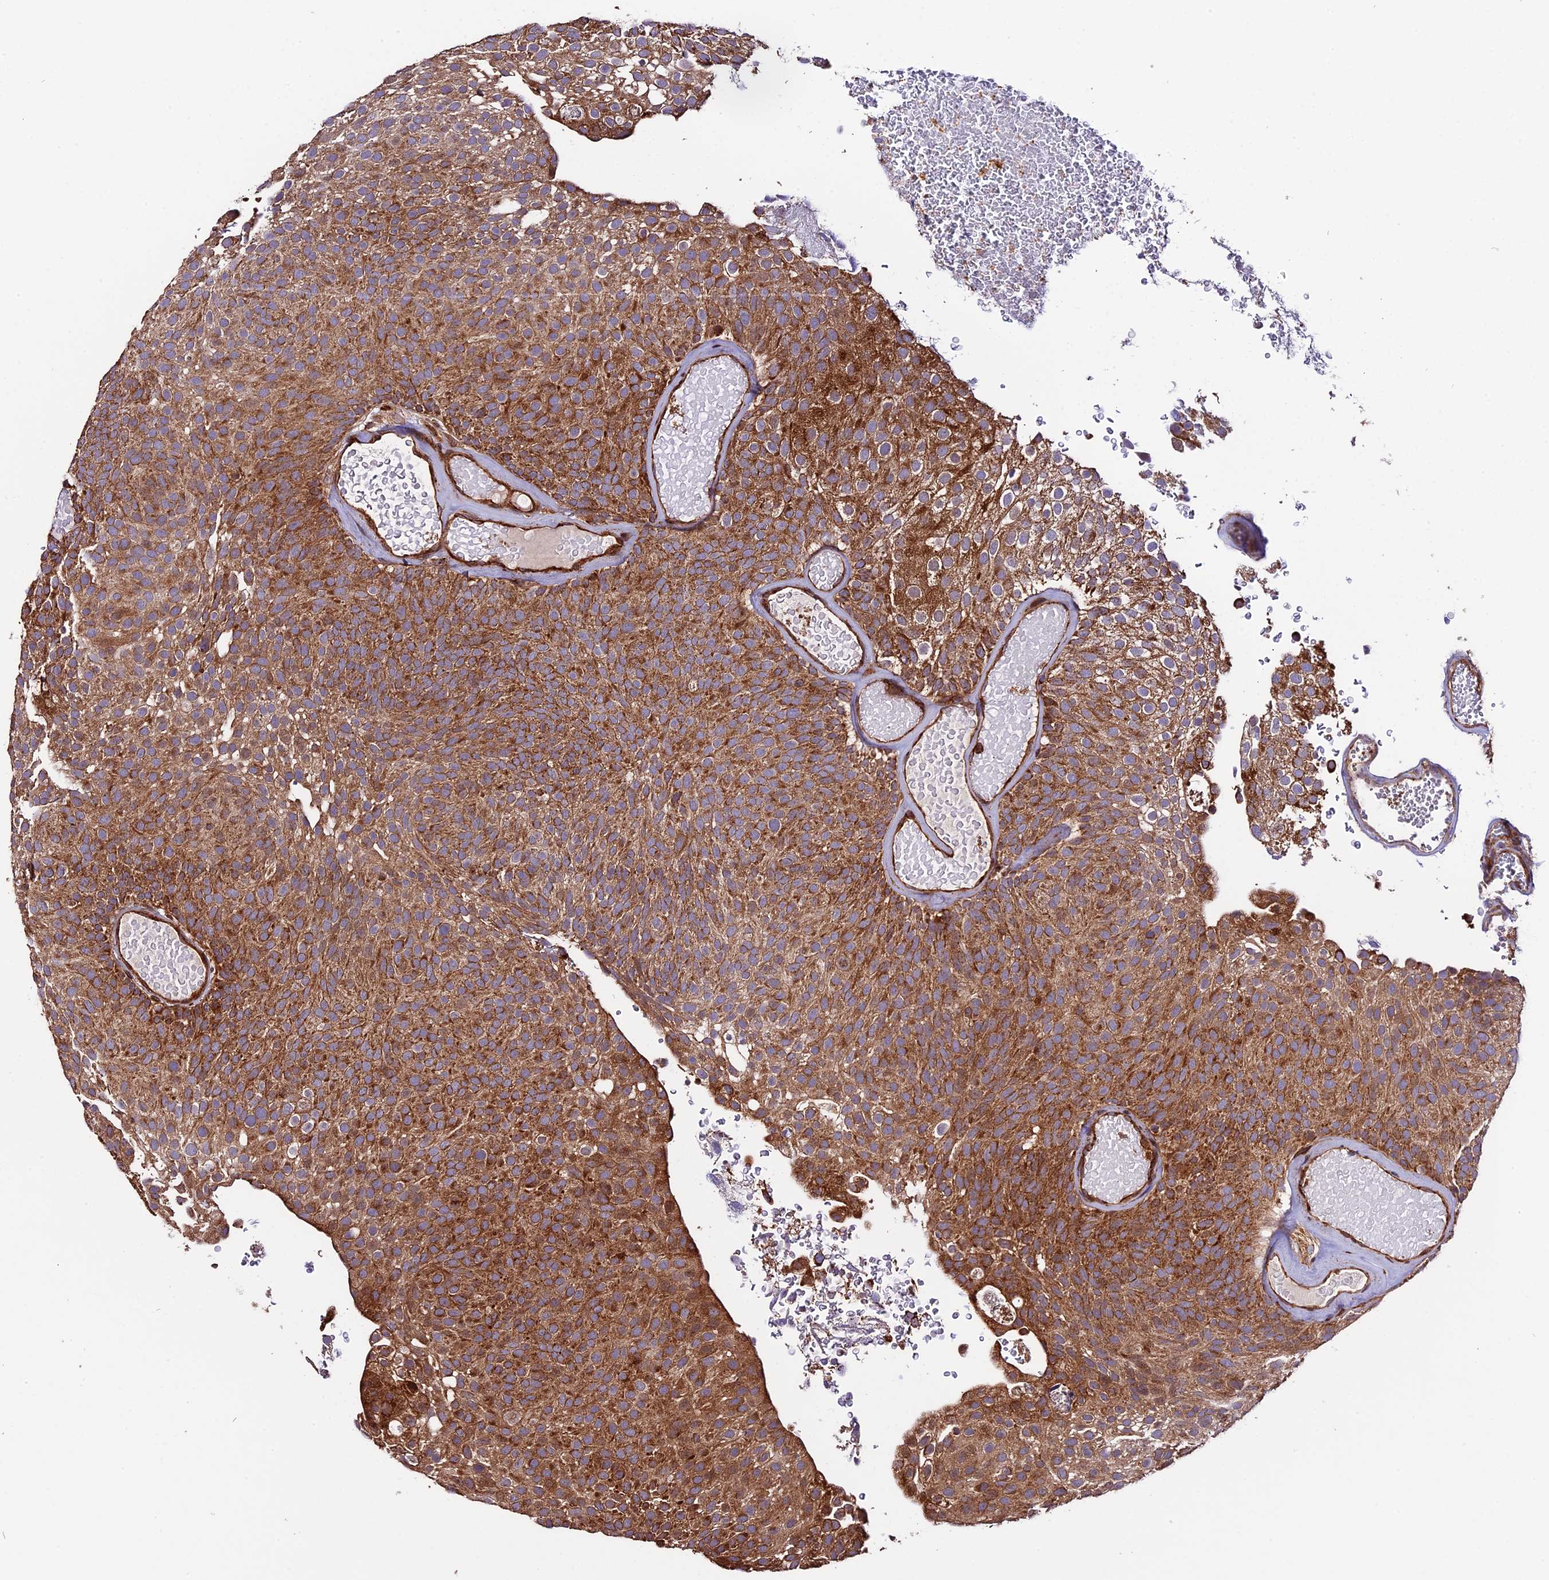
{"staining": {"intensity": "strong", "quantity": ">75%", "location": "cytoplasmic/membranous"}, "tissue": "urothelial cancer", "cell_type": "Tumor cells", "image_type": "cancer", "snomed": [{"axis": "morphology", "description": "Urothelial carcinoma, Low grade"}, {"axis": "topography", "description": "Urinary bladder"}], "caption": "The image reveals a brown stain indicating the presence of a protein in the cytoplasmic/membranous of tumor cells in urothelial carcinoma (low-grade).", "gene": "HERPUD1", "patient": {"sex": "male", "age": 78}}